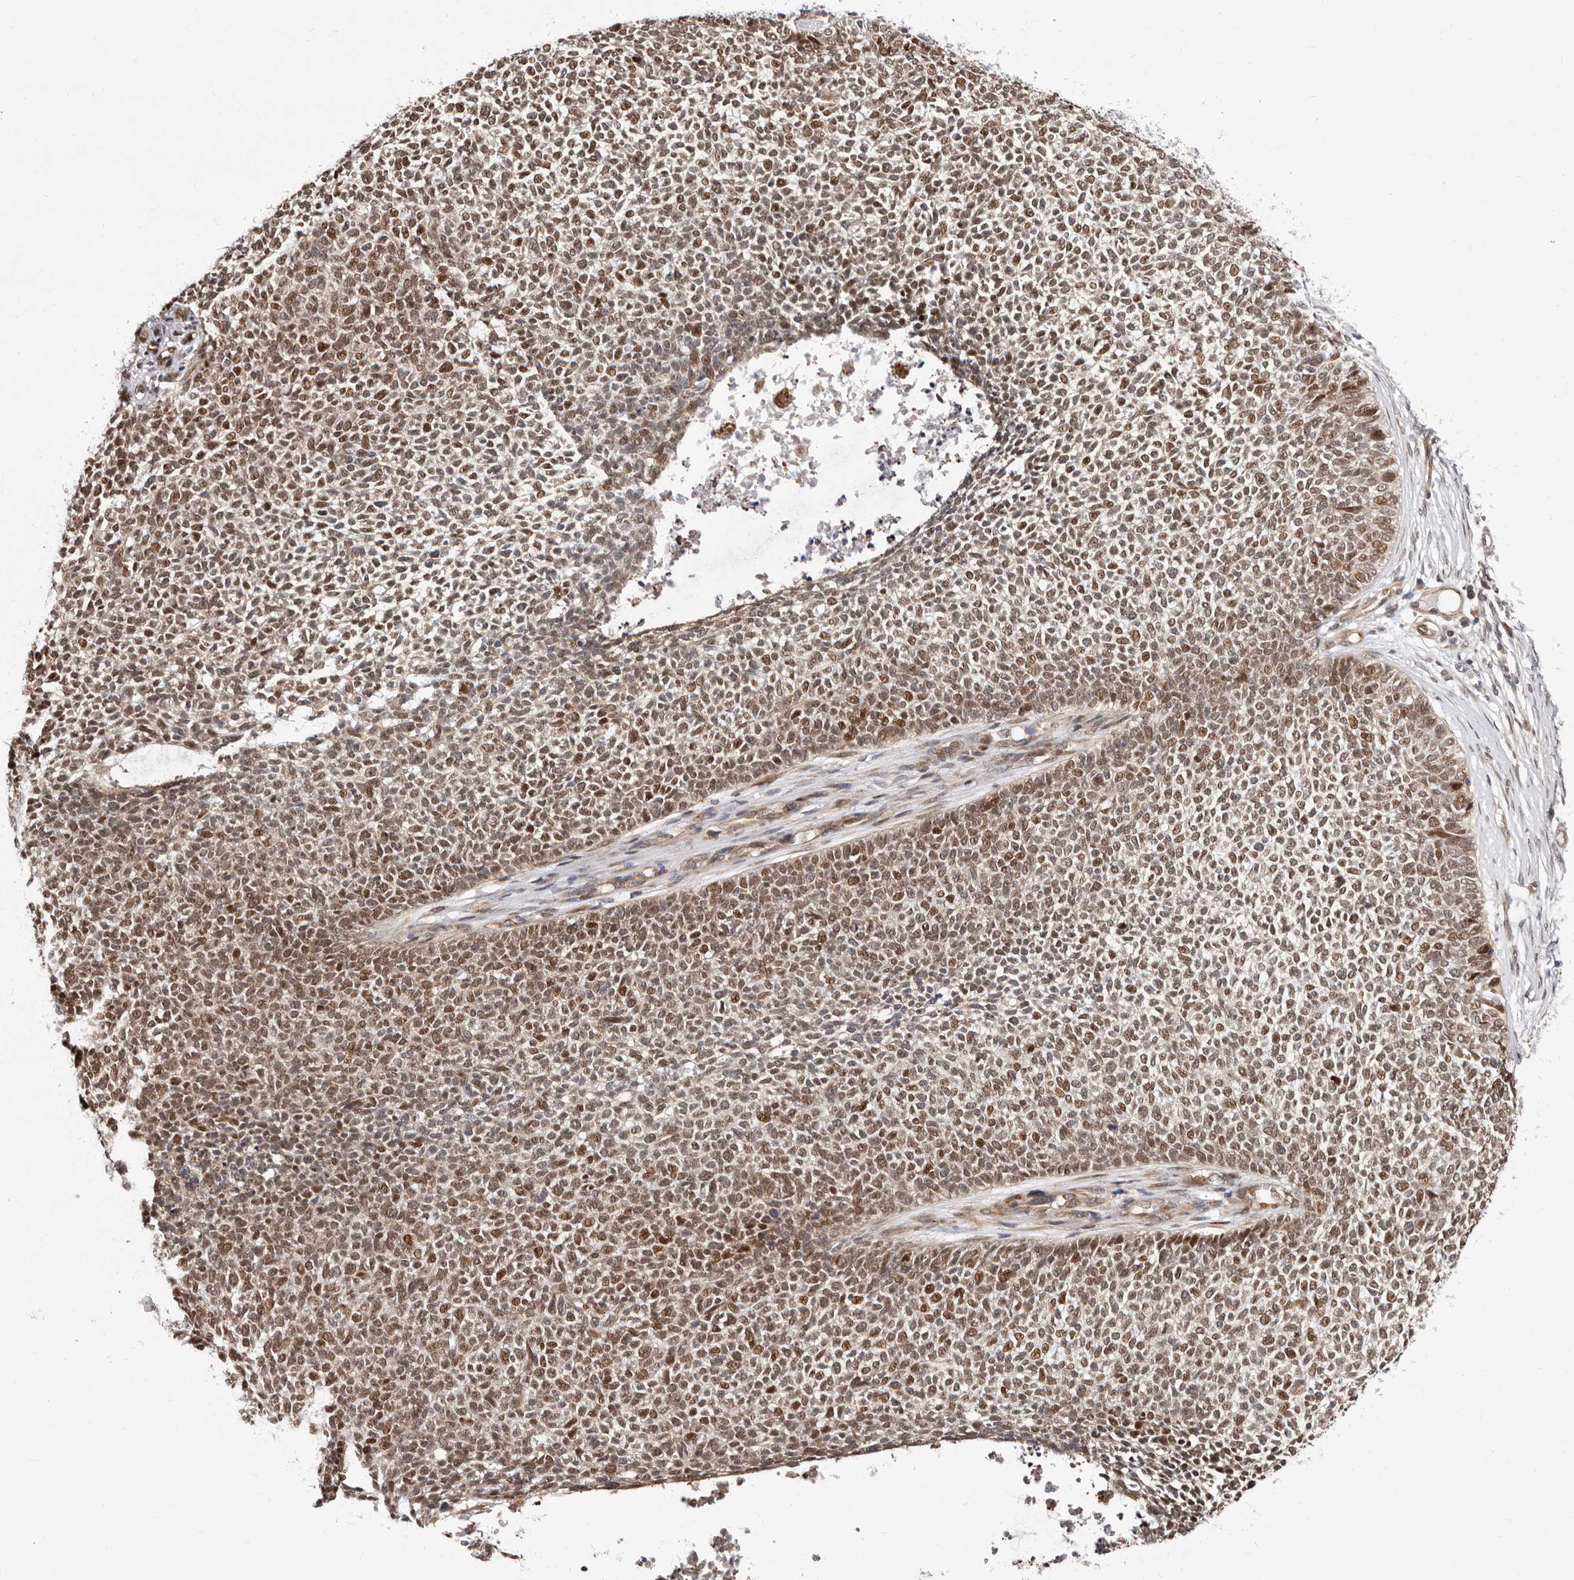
{"staining": {"intensity": "moderate", "quantity": ">75%", "location": "cytoplasmic/membranous,nuclear"}, "tissue": "skin cancer", "cell_type": "Tumor cells", "image_type": "cancer", "snomed": [{"axis": "morphology", "description": "Basal cell carcinoma"}, {"axis": "topography", "description": "Skin"}], "caption": "Protein expression analysis of human skin basal cell carcinoma reveals moderate cytoplasmic/membranous and nuclear positivity in about >75% of tumor cells.", "gene": "GLRX3", "patient": {"sex": "female", "age": 84}}